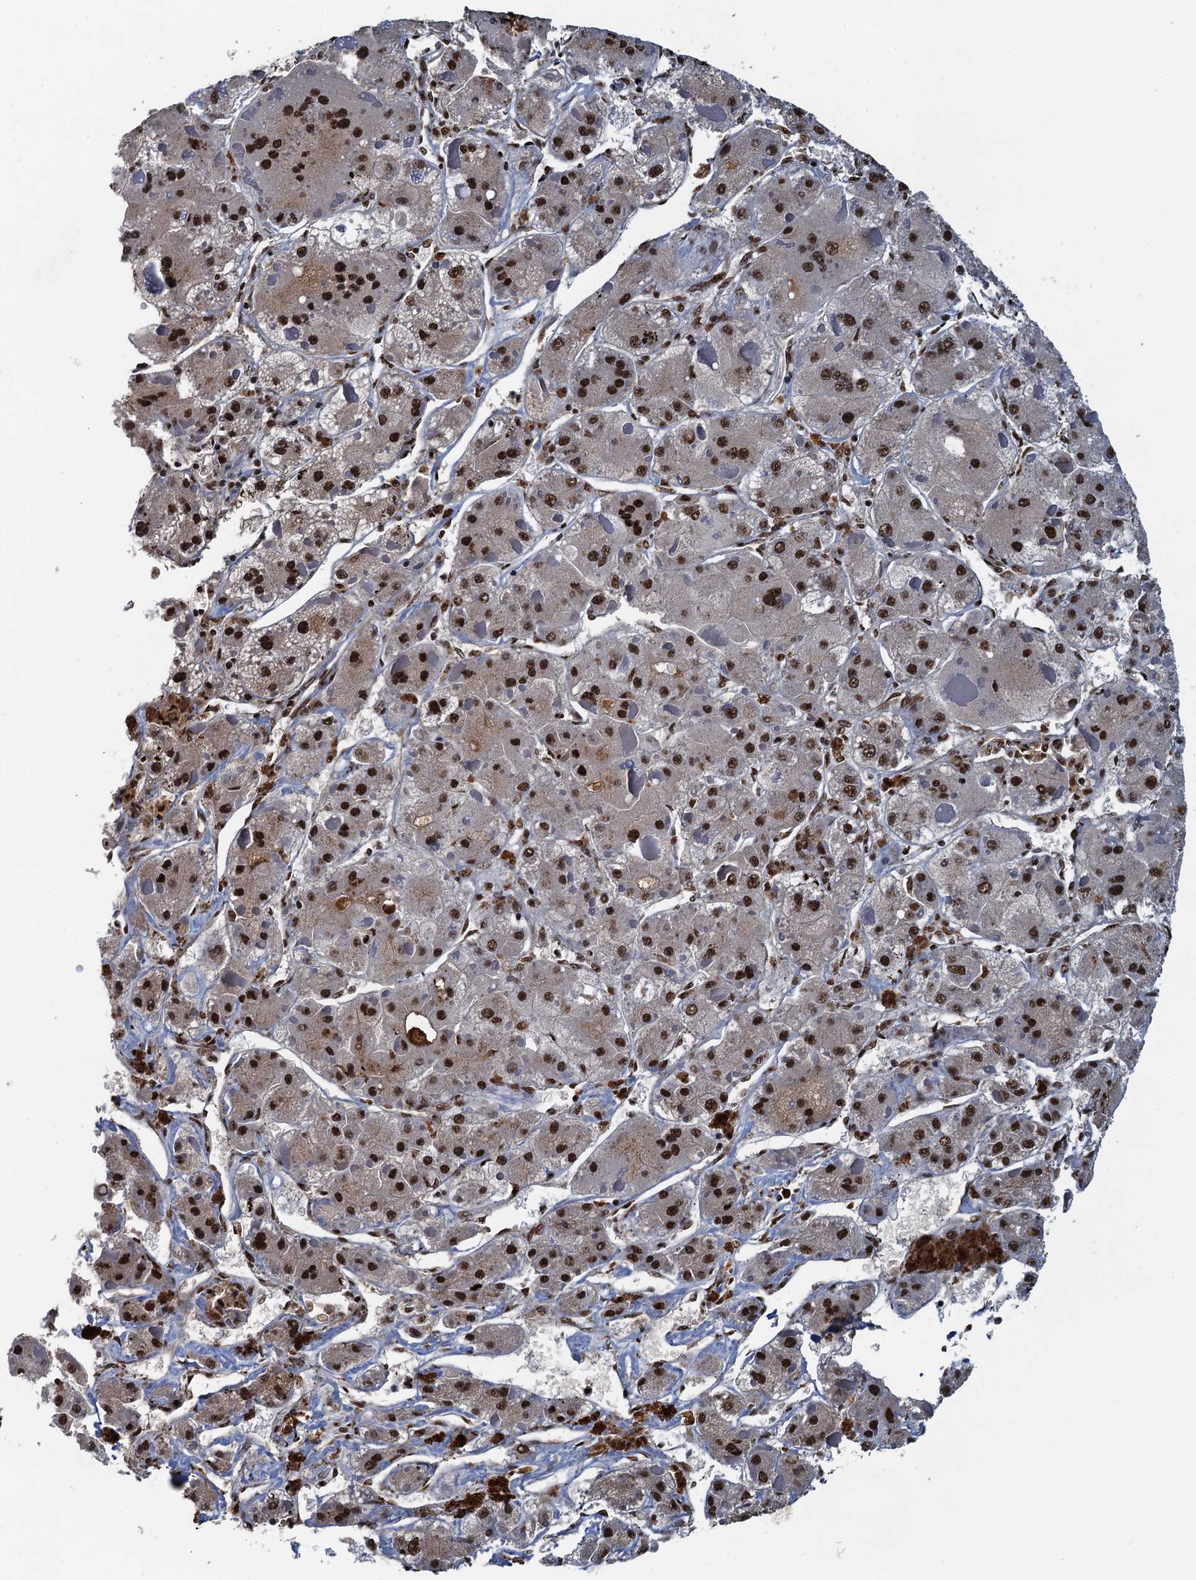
{"staining": {"intensity": "strong", "quantity": ">75%", "location": "nuclear"}, "tissue": "liver cancer", "cell_type": "Tumor cells", "image_type": "cancer", "snomed": [{"axis": "morphology", "description": "Carcinoma, Hepatocellular, NOS"}, {"axis": "topography", "description": "Liver"}], "caption": "Human liver cancer (hepatocellular carcinoma) stained for a protein (brown) demonstrates strong nuclear positive staining in about >75% of tumor cells.", "gene": "ZC3H18", "patient": {"sex": "female", "age": 73}}